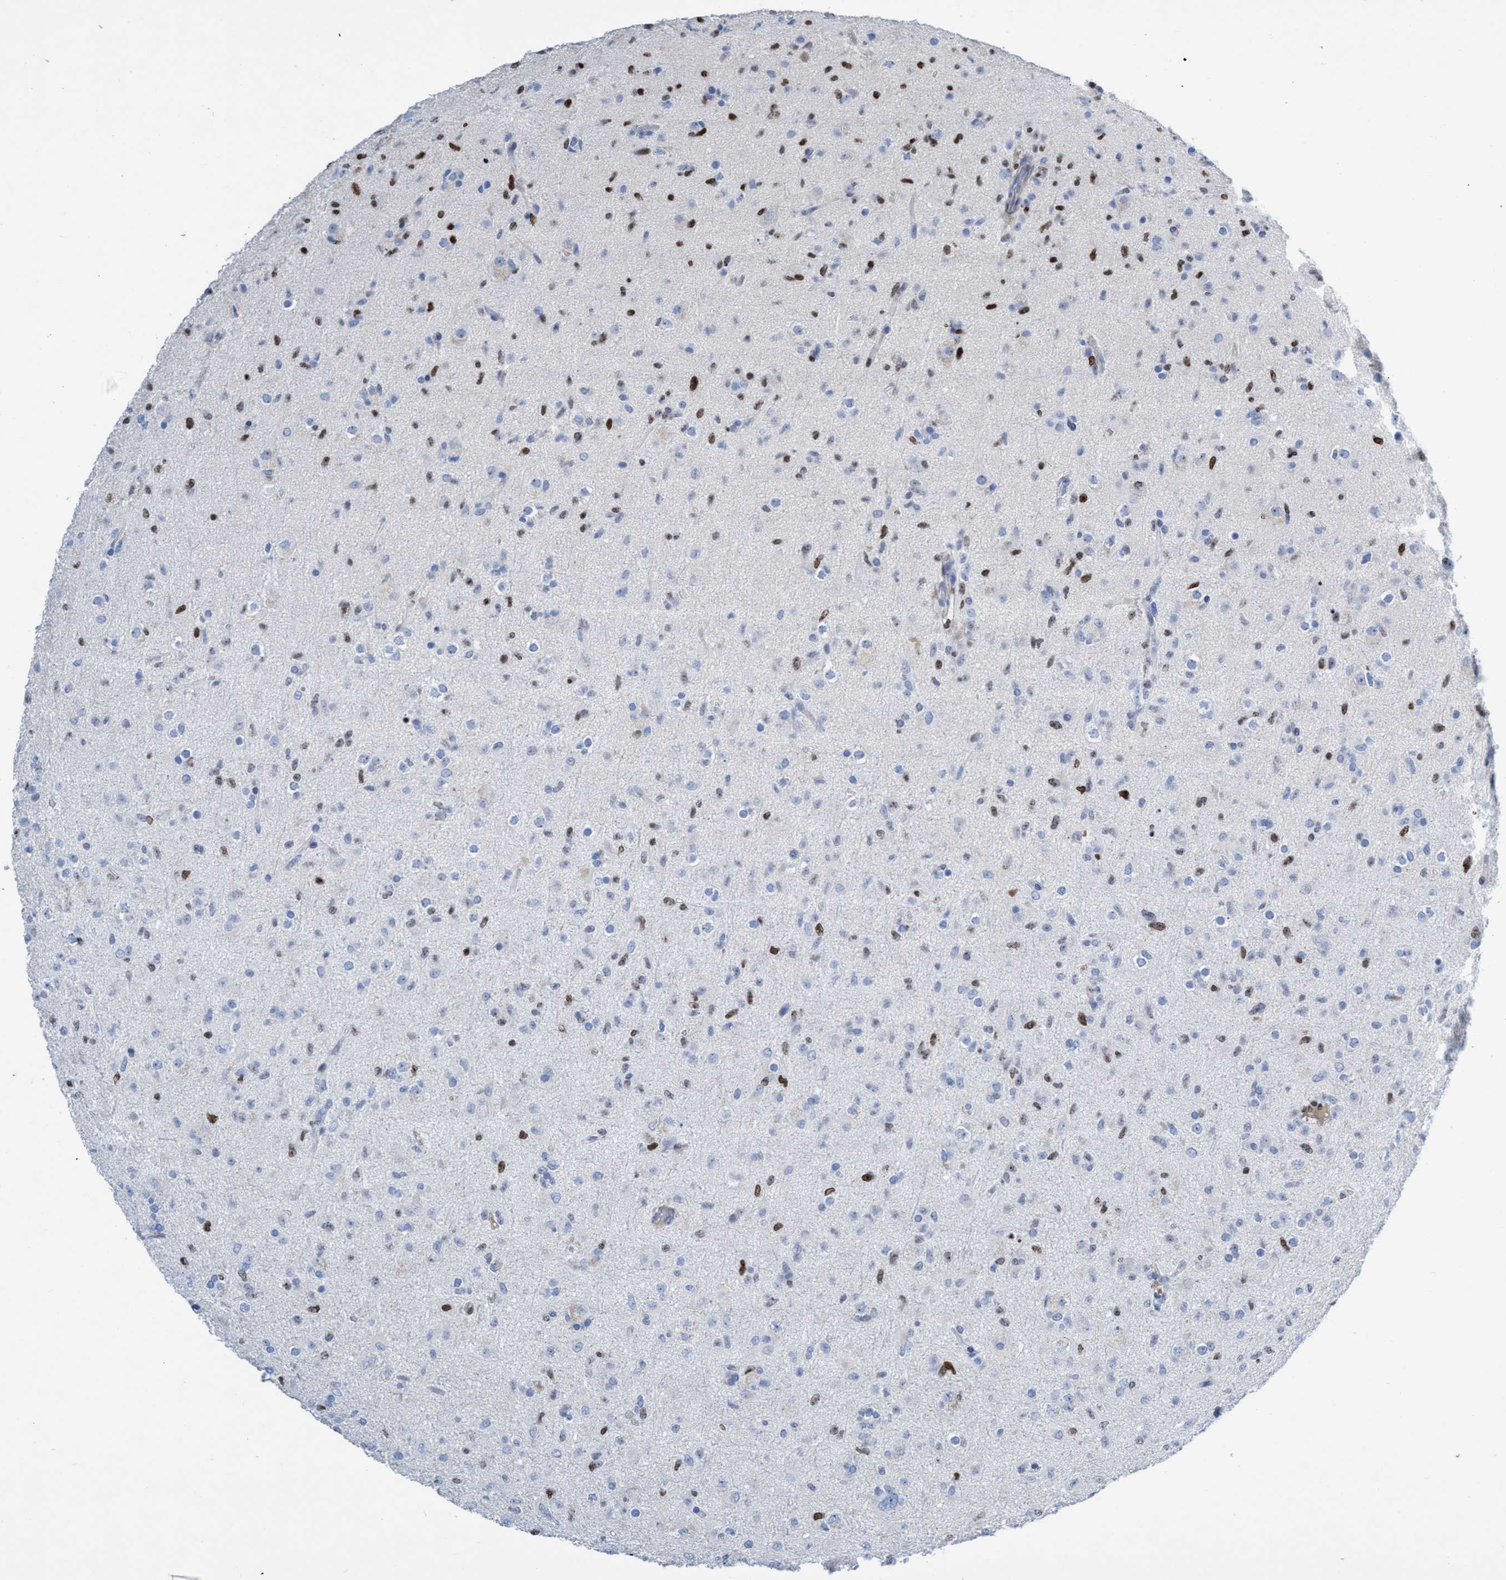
{"staining": {"intensity": "moderate", "quantity": "<25%", "location": "nuclear"}, "tissue": "glioma", "cell_type": "Tumor cells", "image_type": "cancer", "snomed": [{"axis": "morphology", "description": "Glioma, malignant, Low grade"}, {"axis": "topography", "description": "Brain"}], "caption": "DAB immunohistochemical staining of malignant glioma (low-grade) demonstrates moderate nuclear protein staining in approximately <25% of tumor cells.", "gene": "CBX2", "patient": {"sex": "male", "age": 65}}